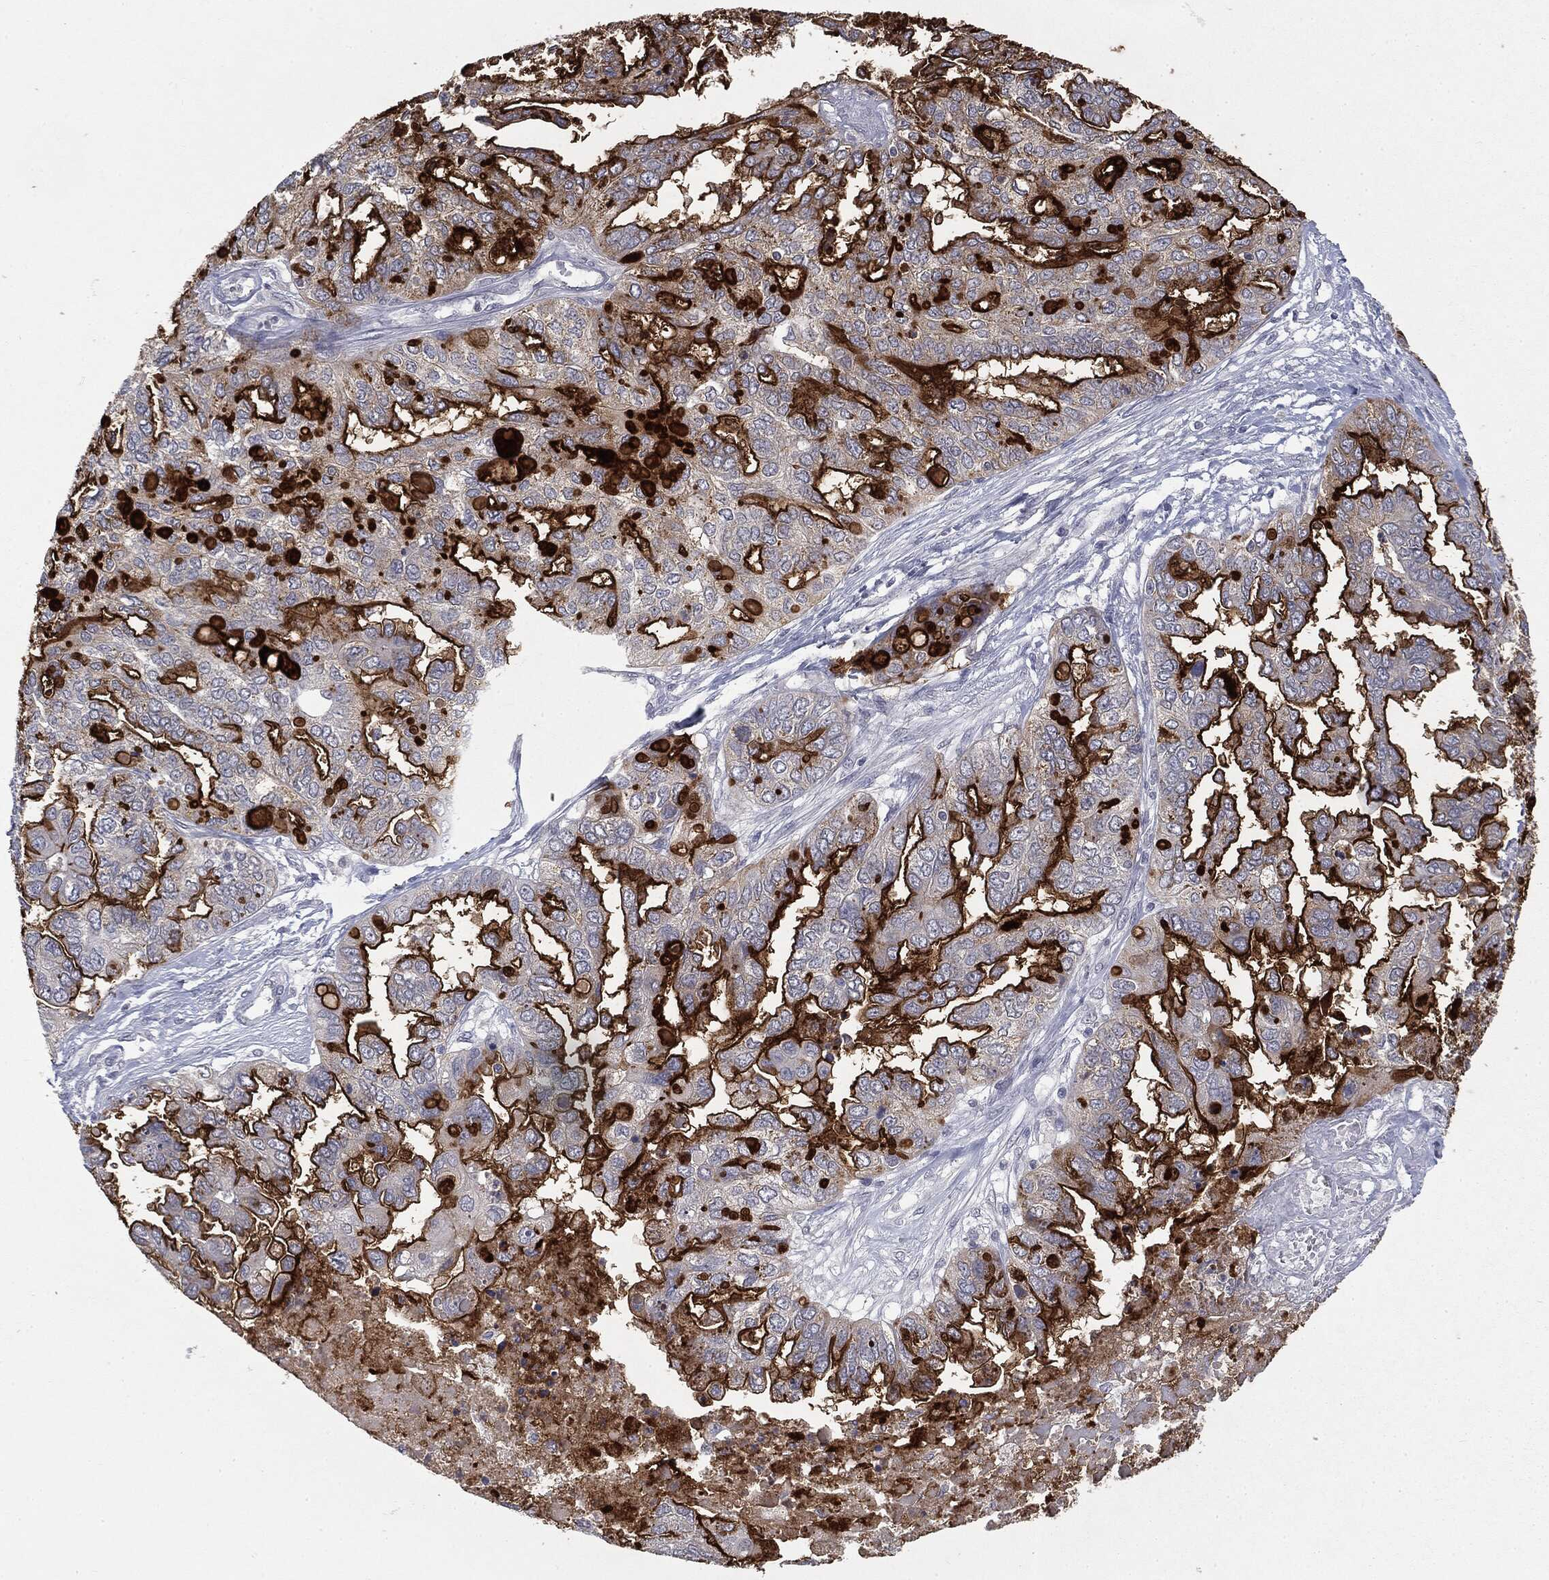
{"staining": {"intensity": "strong", "quantity": "25%-75%", "location": "cytoplasmic/membranous"}, "tissue": "ovarian cancer", "cell_type": "Tumor cells", "image_type": "cancer", "snomed": [{"axis": "morphology", "description": "Cystadenocarcinoma, serous, NOS"}, {"axis": "topography", "description": "Ovary"}], "caption": "Brown immunohistochemical staining in serous cystadenocarcinoma (ovarian) reveals strong cytoplasmic/membranous staining in about 25%-75% of tumor cells.", "gene": "MUC1", "patient": {"sex": "female", "age": 53}}